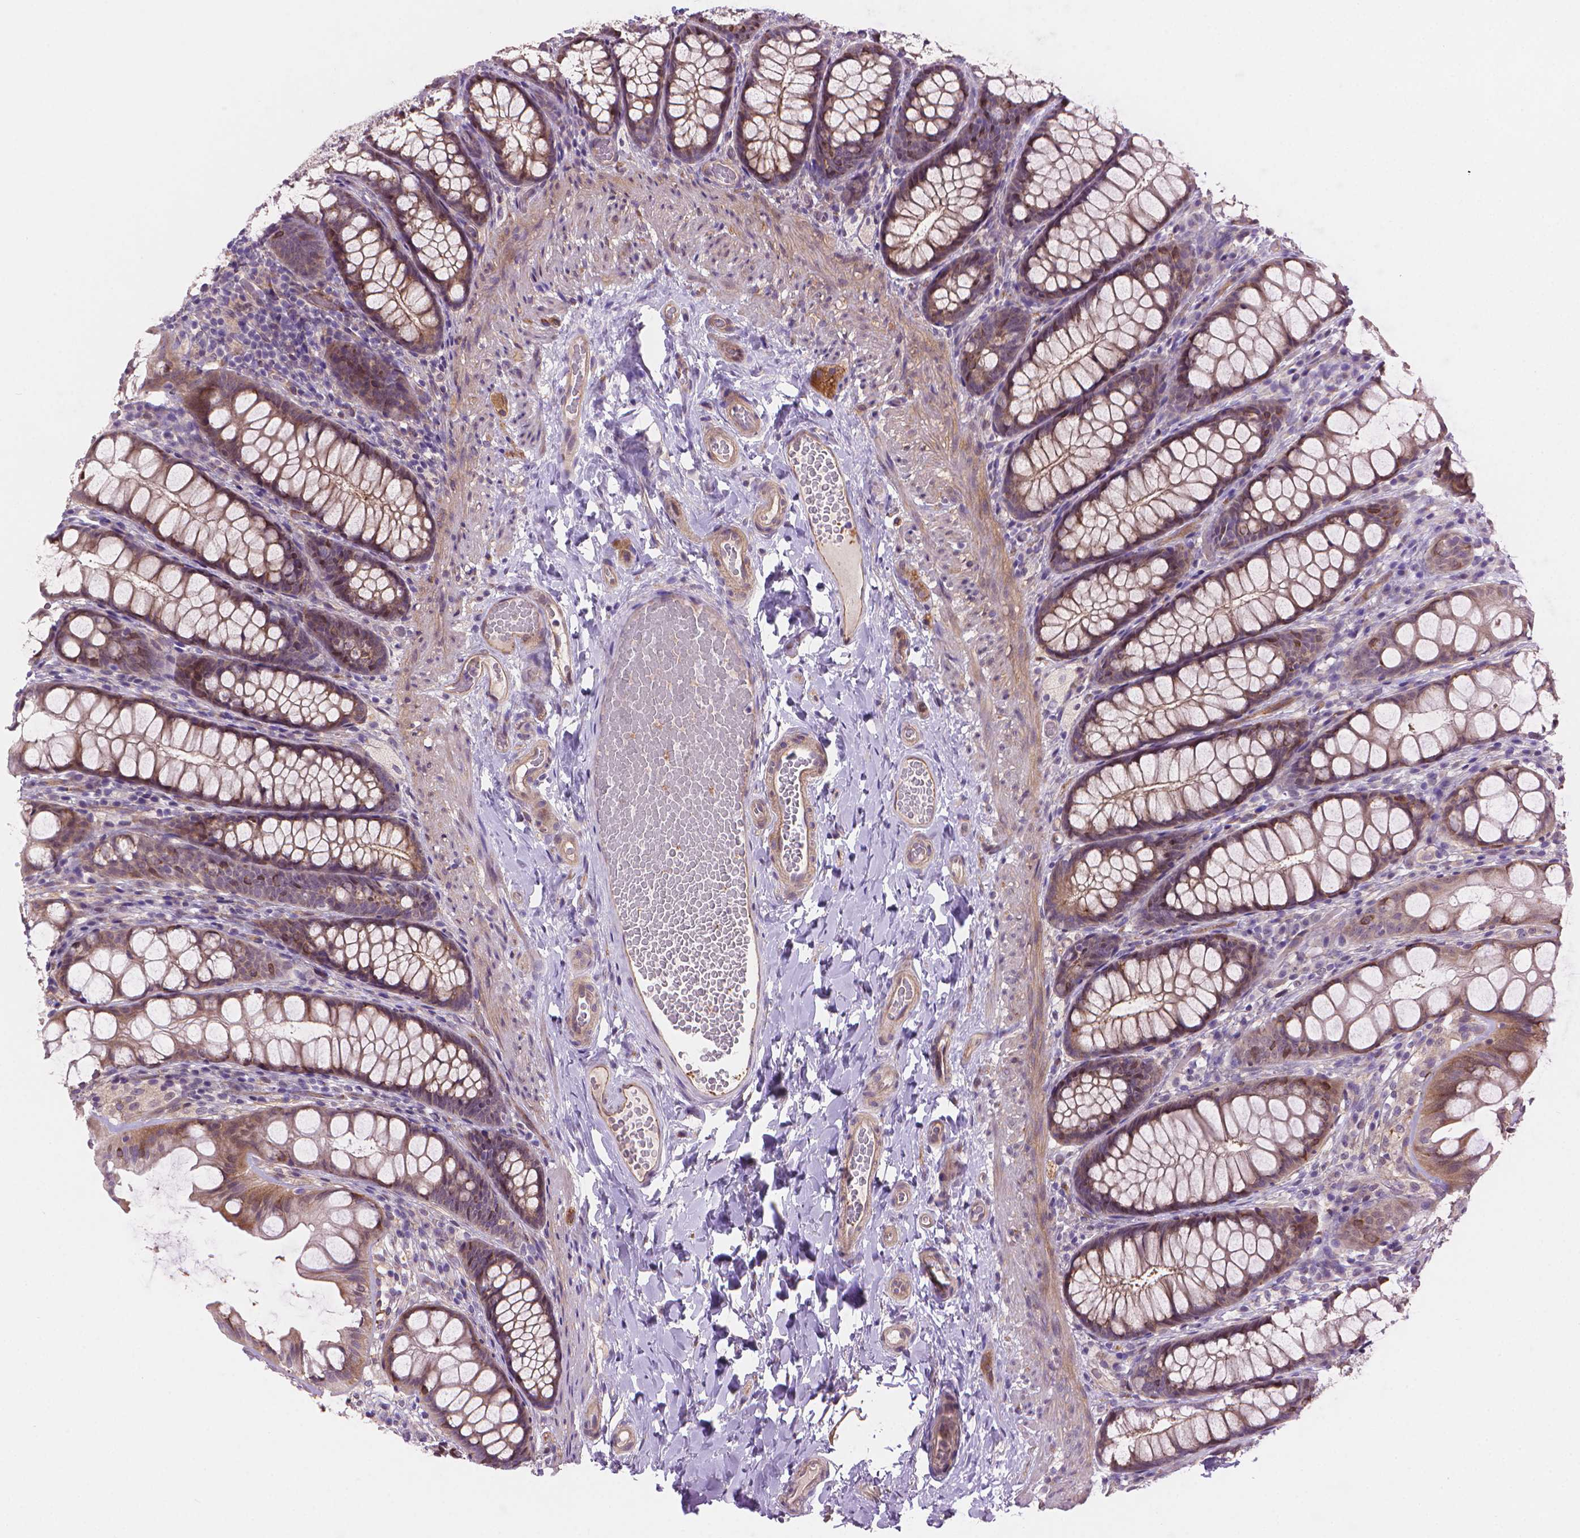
{"staining": {"intensity": "moderate", "quantity": ">75%", "location": "cytoplasmic/membranous"}, "tissue": "colon", "cell_type": "Endothelial cells", "image_type": "normal", "snomed": [{"axis": "morphology", "description": "Normal tissue, NOS"}, {"axis": "topography", "description": "Colon"}], "caption": "Immunohistochemical staining of benign colon displays moderate cytoplasmic/membranous protein positivity in about >75% of endothelial cells. Immunohistochemistry (ihc) stains the protein in brown and the nuclei are stained blue.", "gene": "AMMECR1L", "patient": {"sex": "male", "age": 47}}